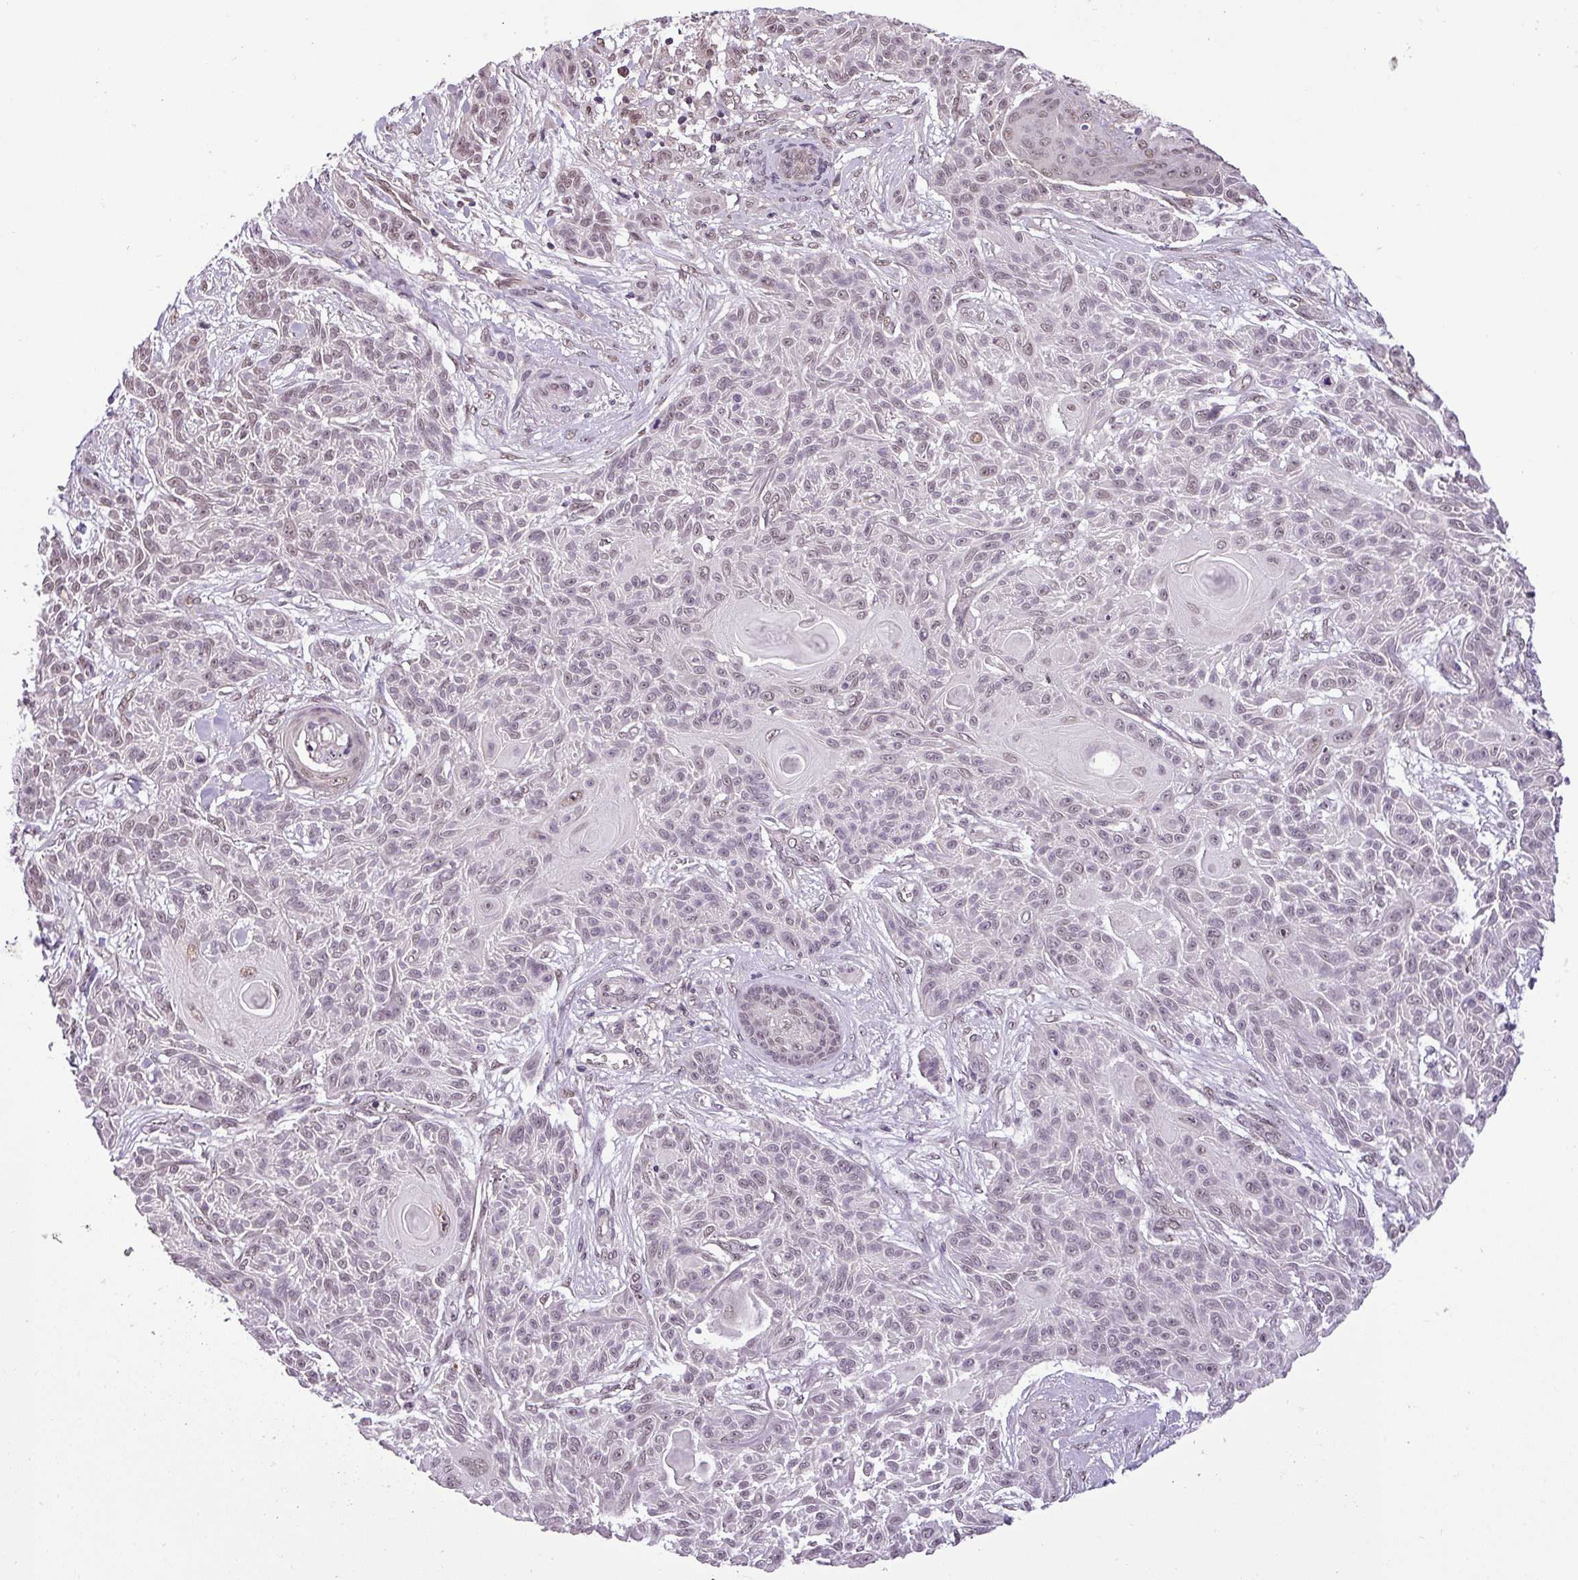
{"staining": {"intensity": "weak", "quantity": "25%-75%", "location": "nuclear"}, "tissue": "skin cancer", "cell_type": "Tumor cells", "image_type": "cancer", "snomed": [{"axis": "morphology", "description": "Squamous cell carcinoma, NOS"}, {"axis": "topography", "description": "Skin"}], "caption": "High-power microscopy captured an IHC photomicrograph of squamous cell carcinoma (skin), revealing weak nuclear staining in about 25%-75% of tumor cells.", "gene": "MFHAS1", "patient": {"sex": "male", "age": 86}}